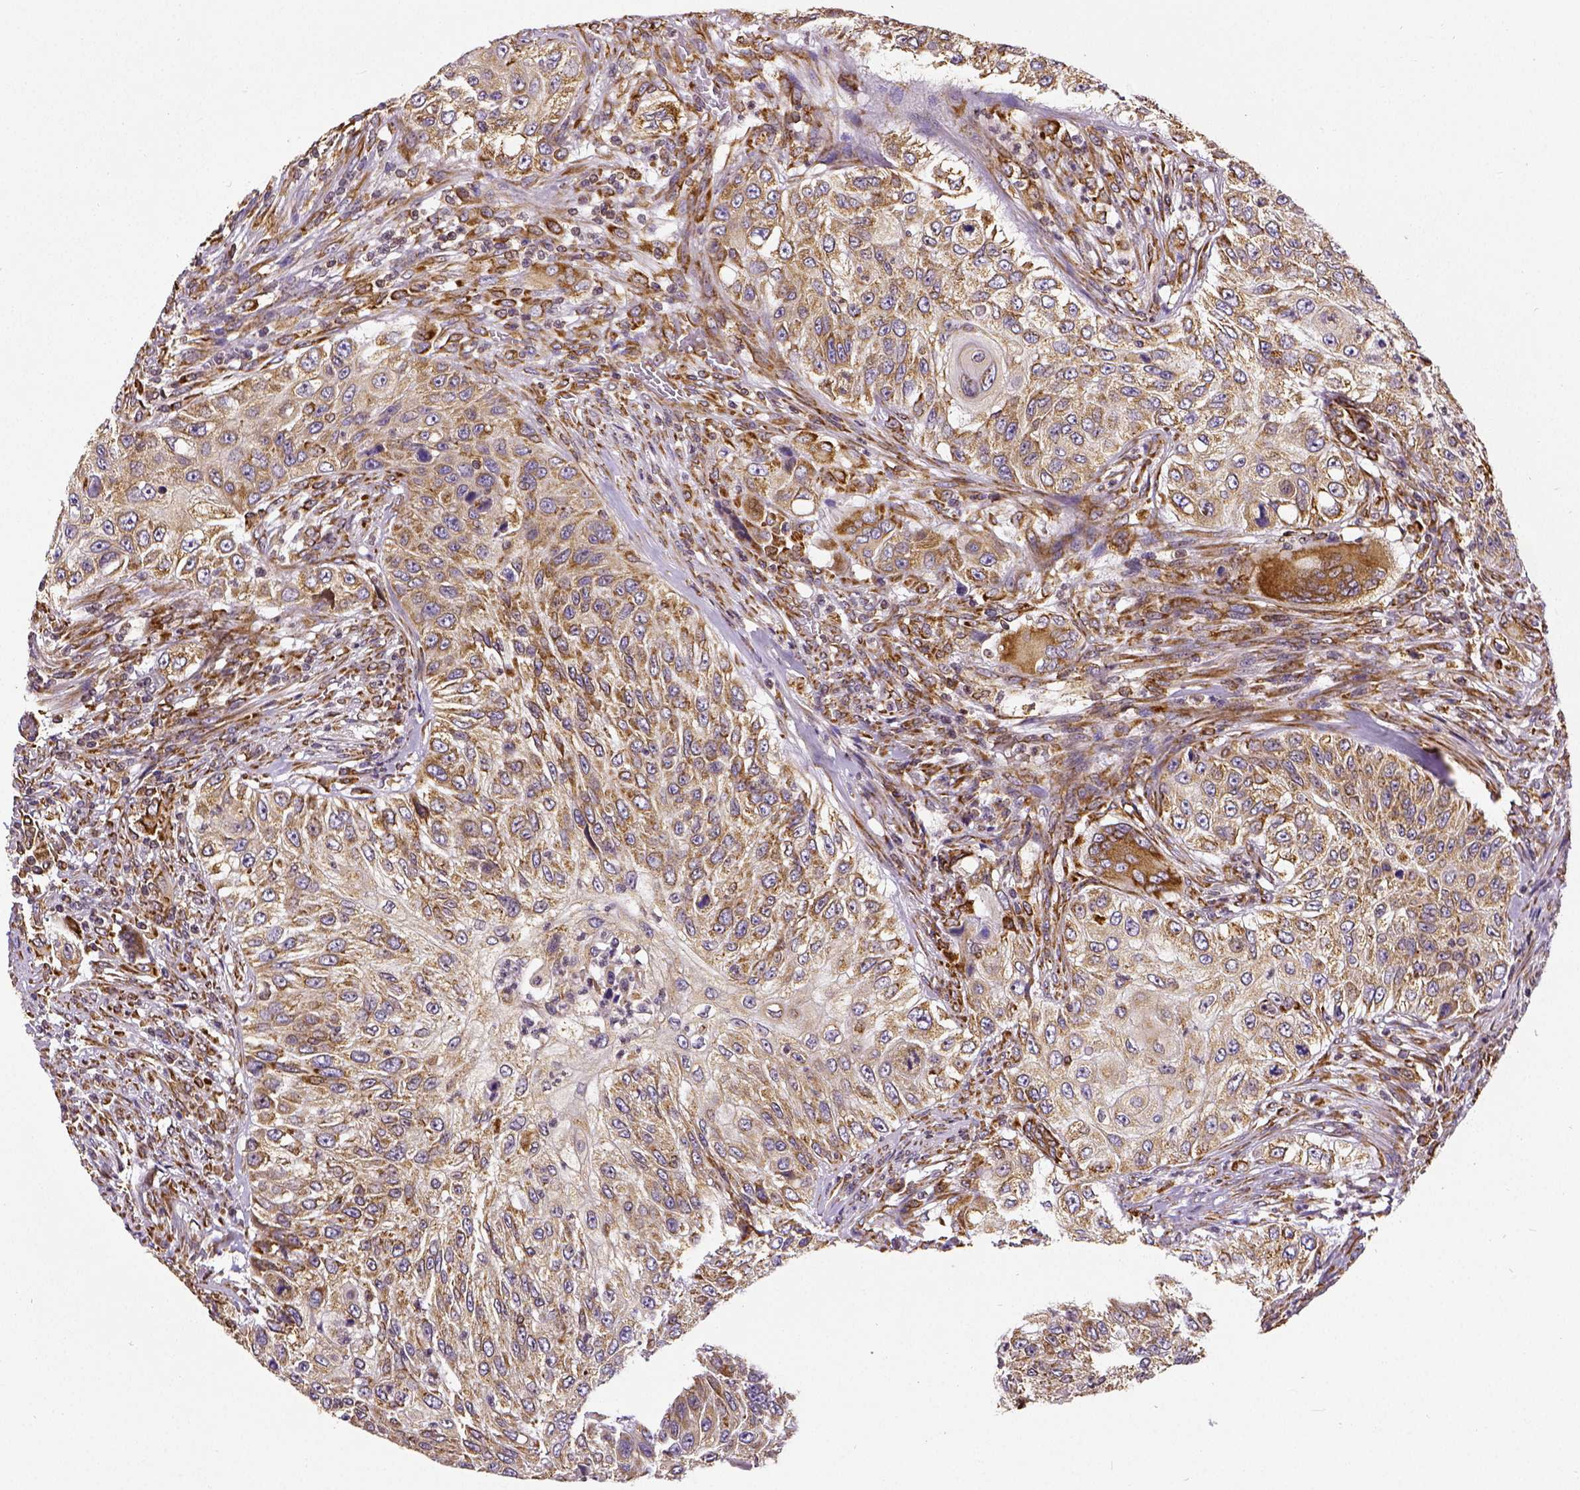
{"staining": {"intensity": "moderate", "quantity": ">75%", "location": "cytoplasmic/membranous"}, "tissue": "urothelial cancer", "cell_type": "Tumor cells", "image_type": "cancer", "snomed": [{"axis": "morphology", "description": "Urothelial carcinoma, High grade"}, {"axis": "topography", "description": "Urinary bladder"}], "caption": "An image of high-grade urothelial carcinoma stained for a protein shows moderate cytoplasmic/membranous brown staining in tumor cells. The protein of interest is stained brown, and the nuclei are stained in blue (DAB (3,3'-diaminobenzidine) IHC with brightfield microscopy, high magnification).", "gene": "MTDH", "patient": {"sex": "female", "age": 60}}